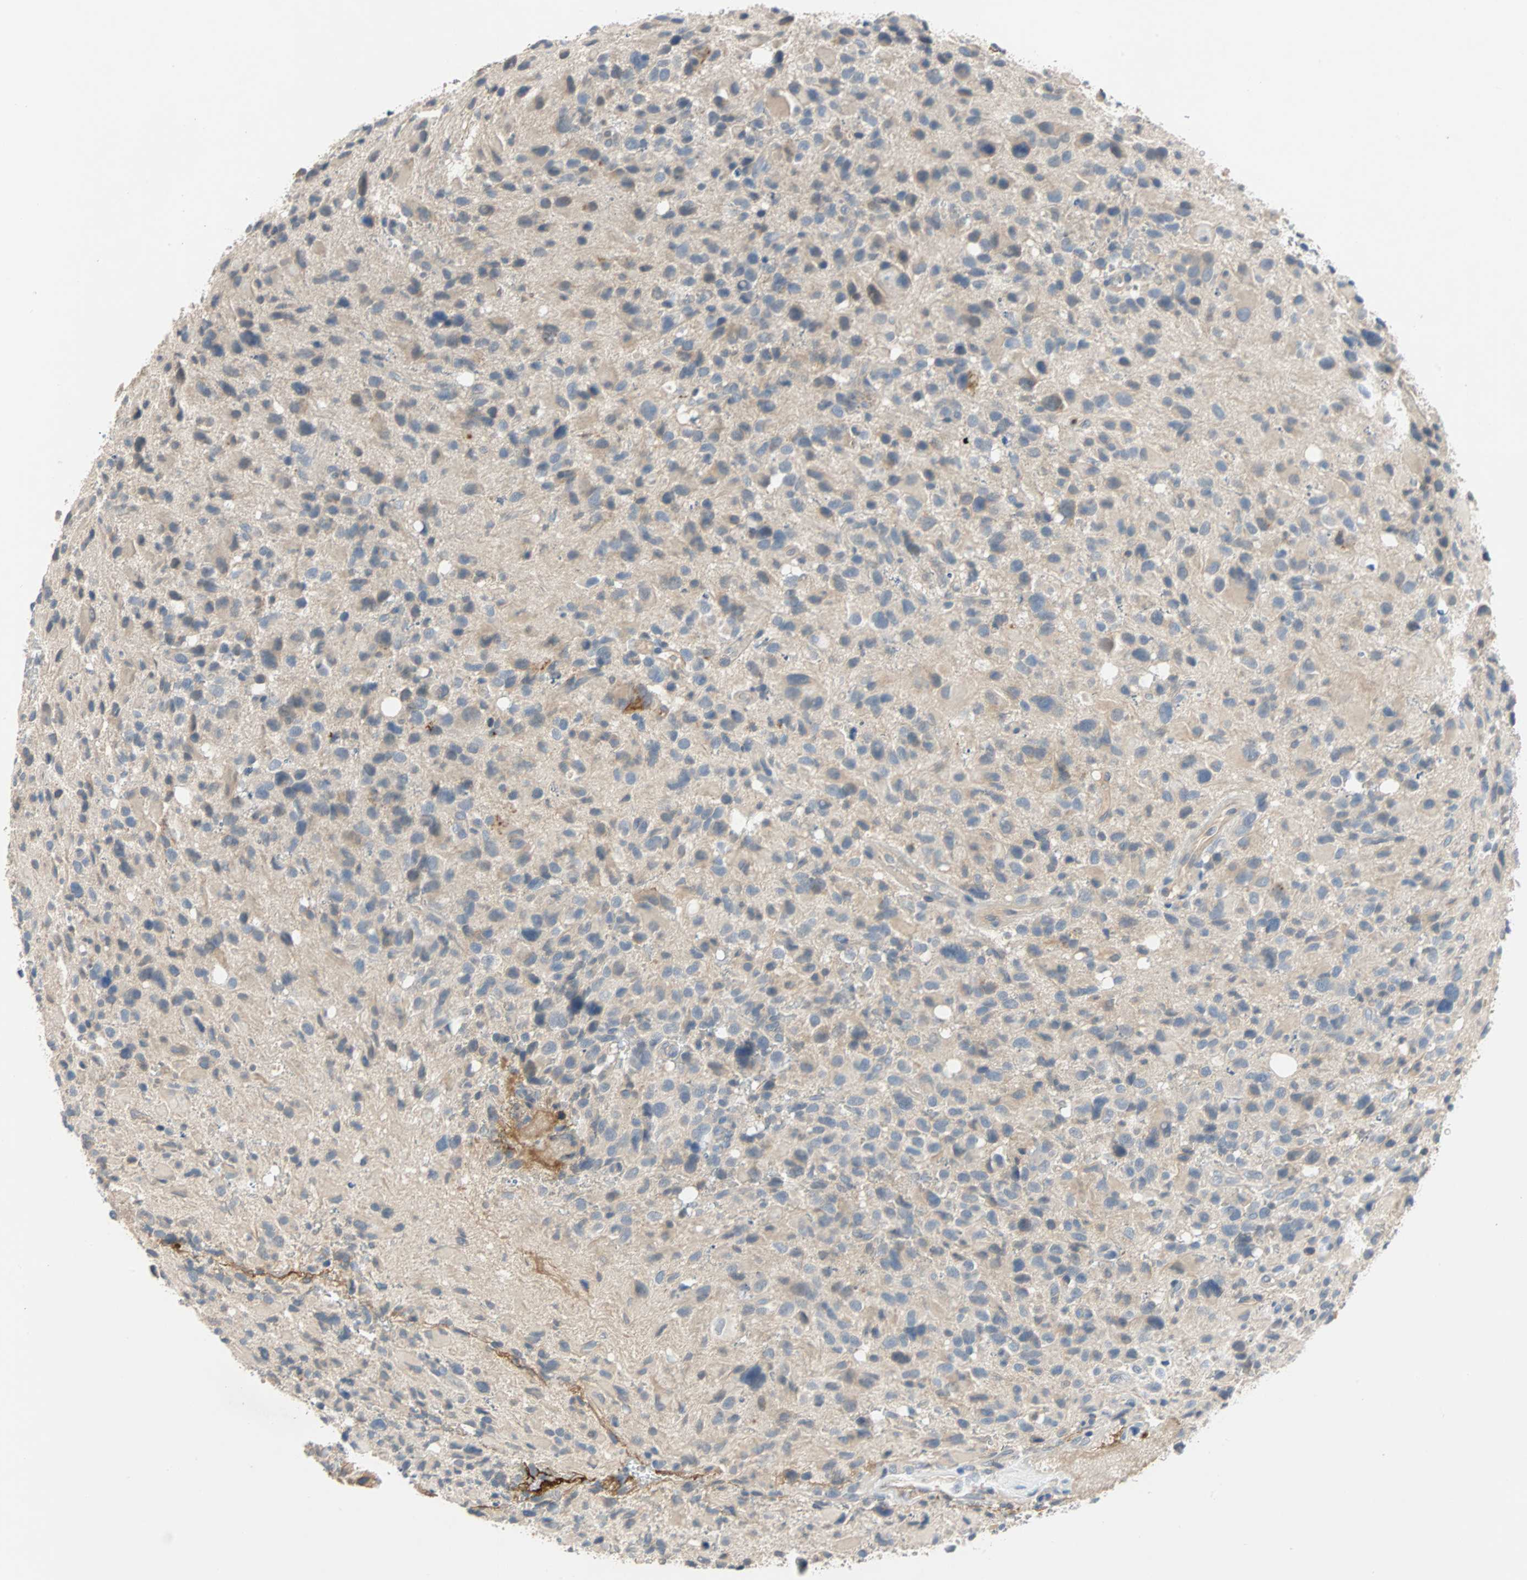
{"staining": {"intensity": "negative", "quantity": "none", "location": "none"}, "tissue": "glioma", "cell_type": "Tumor cells", "image_type": "cancer", "snomed": [{"axis": "morphology", "description": "Glioma, malignant, High grade"}, {"axis": "topography", "description": "Brain"}], "caption": "Immunohistochemical staining of malignant high-grade glioma reveals no significant expression in tumor cells.", "gene": "MAP4K1", "patient": {"sex": "male", "age": 48}}